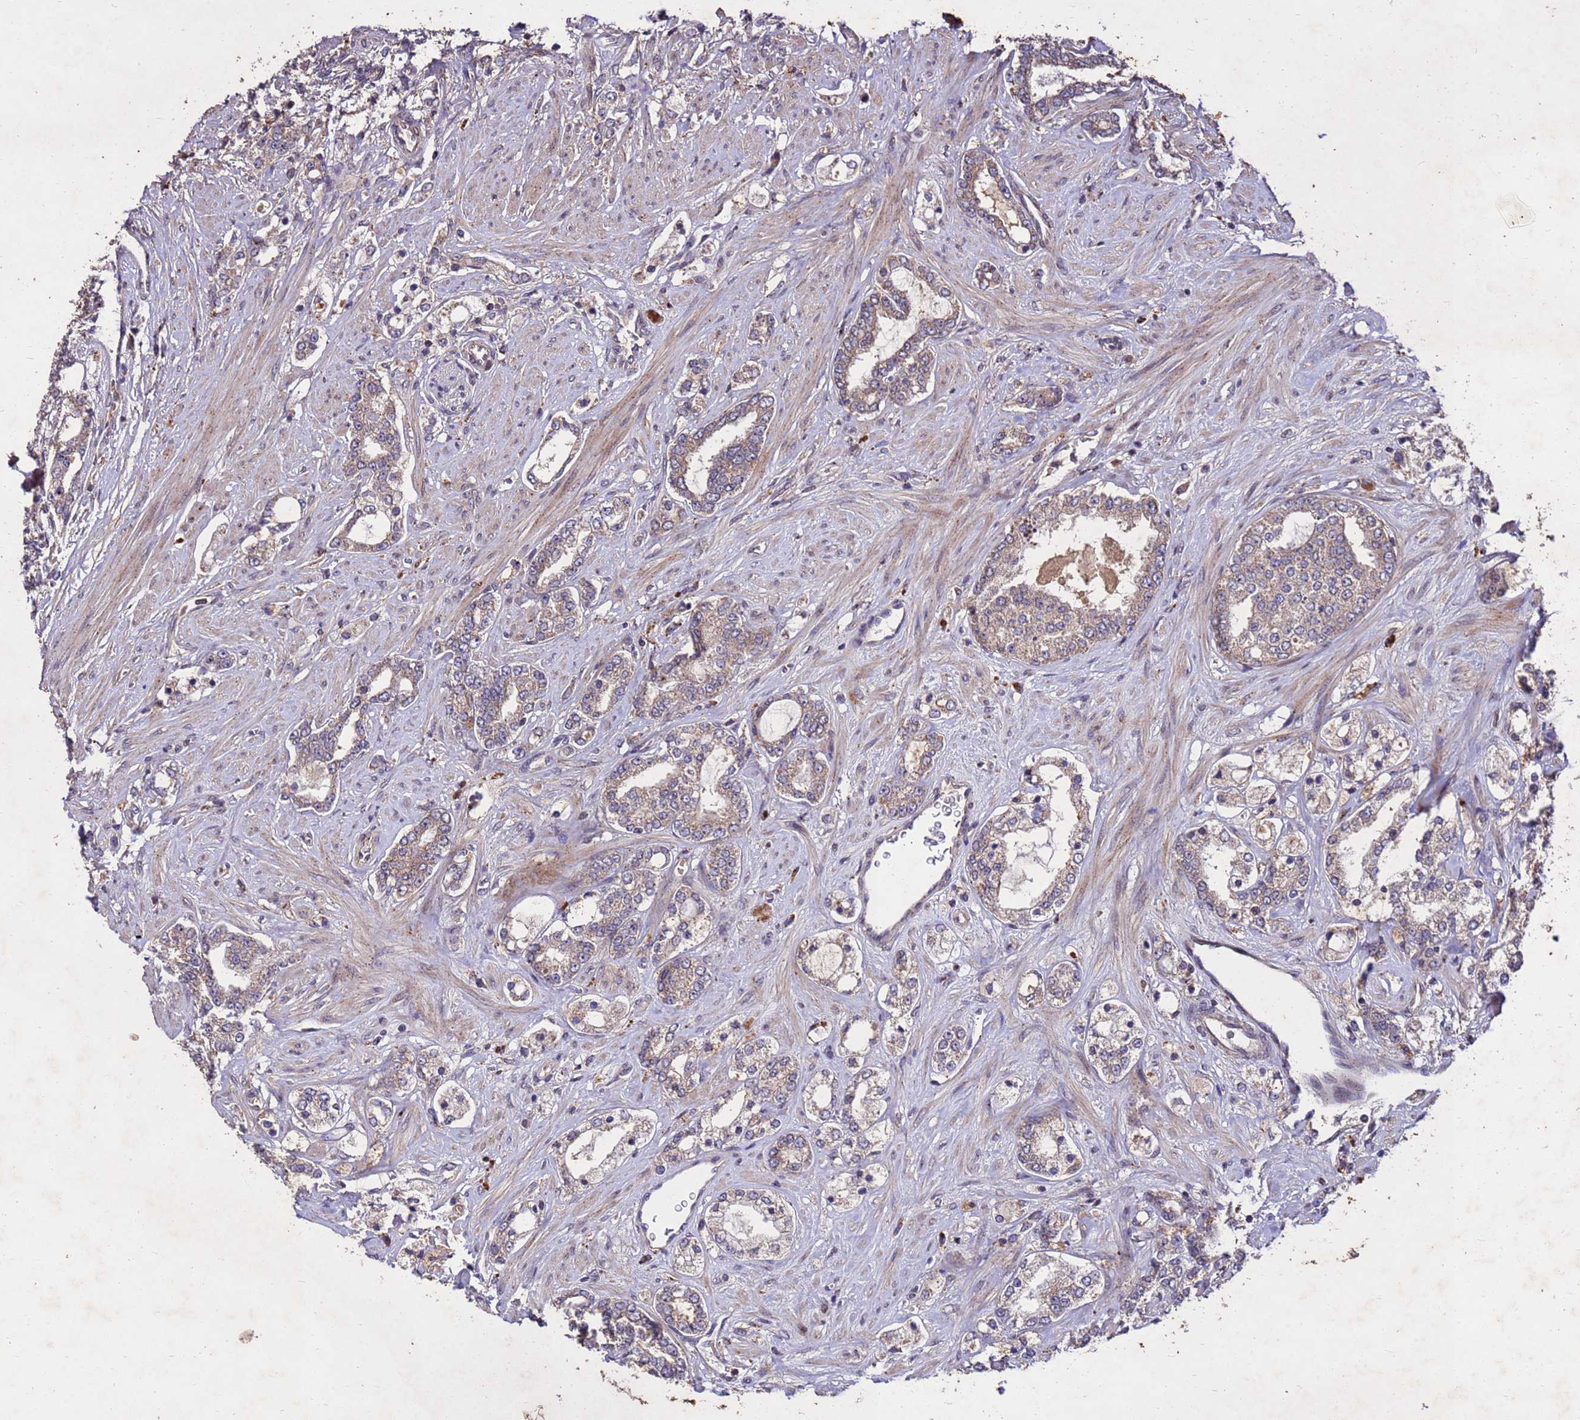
{"staining": {"intensity": "weak", "quantity": ">75%", "location": "cytoplasmic/membranous,nuclear"}, "tissue": "prostate cancer", "cell_type": "Tumor cells", "image_type": "cancer", "snomed": [{"axis": "morphology", "description": "Adenocarcinoma, High grade"}, {"axis": "topography", "description": "Prostate"}], "caption": "Immunohistochemical staining of human prostate cancer (high-grade adenocarcinoma) demonstrates low levels of weak cytoplasmic/membranous and nuclear staining in about >75% of tumor cells.", "gene": "TOR4A", "patient": {"sex": "male", "age": 64}}